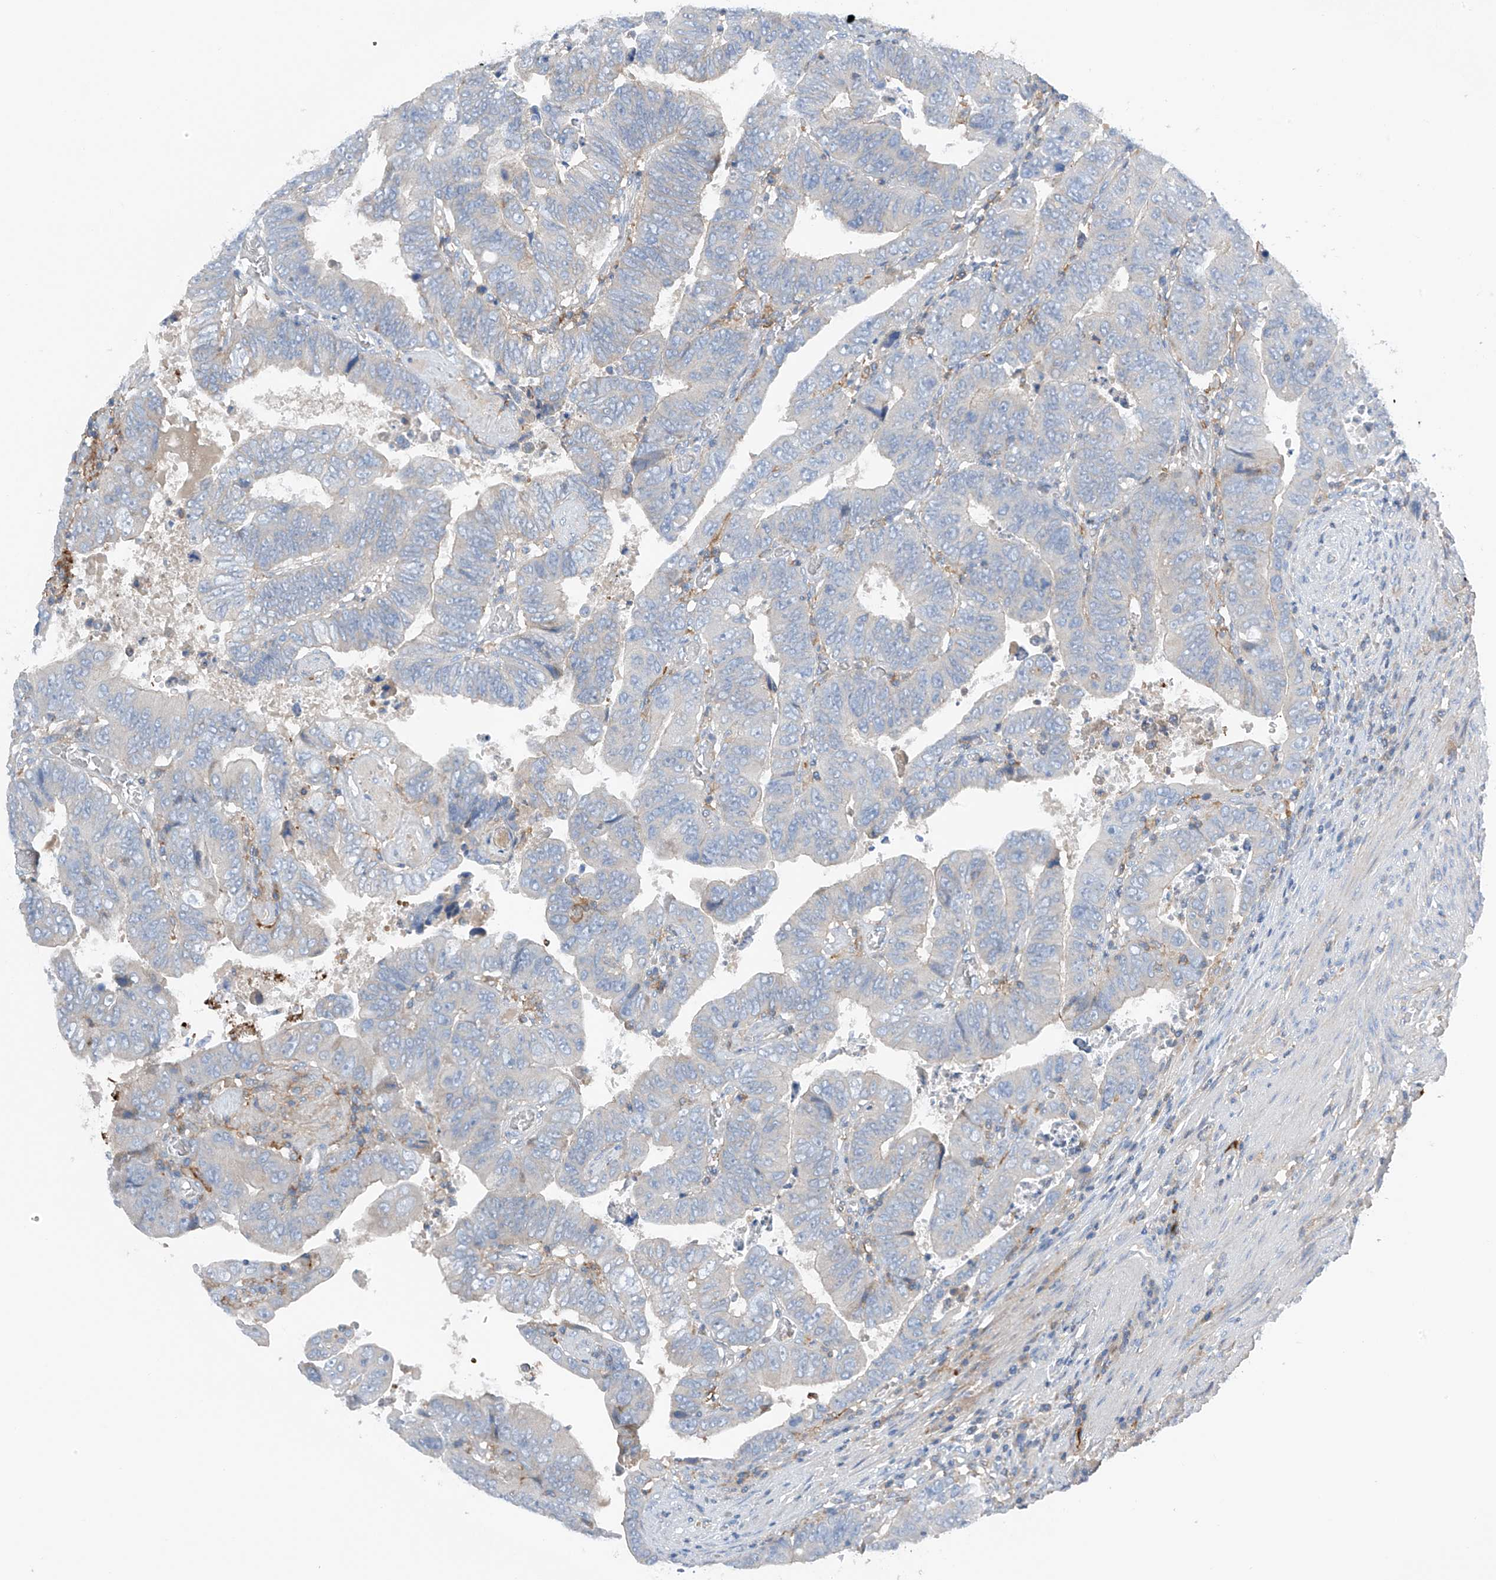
{"staining": {"intensity": "negative", "quantity": "none", "location": "none"}, "tissue": "colorectal cancer", "cell_type": "Tumor cells", "image_type": "cancer", "snomed": [{"axis": "morphology", "description": "Normal tissue, NOS"}, {"axis": "morphology", "description": "Adenocarcinoma, NOS"}, {"axis": "topography", "description": "Rectum"}], "caption": "A high-resolution photomicrograph shows IHC staining of colorectal cancer (adenocarcinoma), which reveals no significant expression in tumor cells.", "gene": "NALCN", "patient": {"sex": "female", "age": 65}}